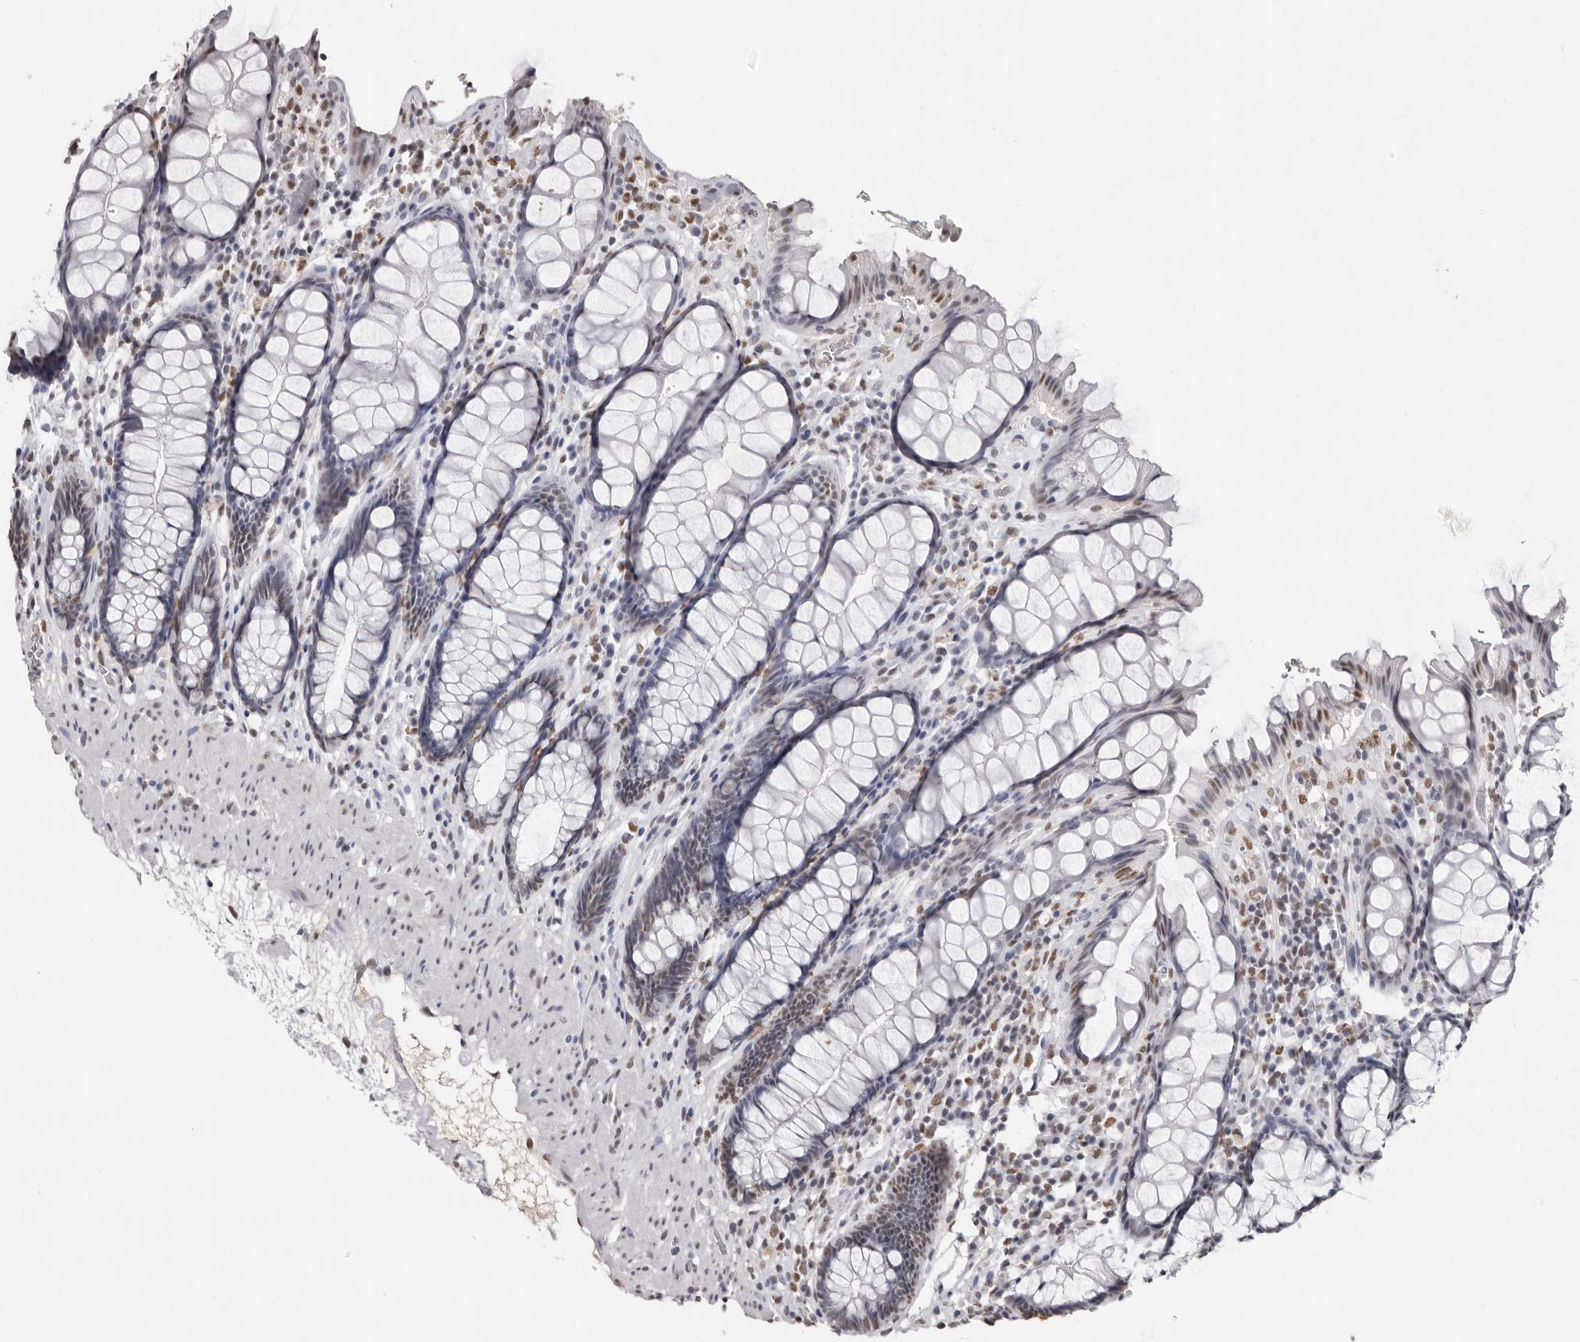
{"staining": {"intensity": "moderate", "quantity": "25%-75%", "location": "nuclear"}, "tissue": "rectum", "cell_type": "Glandular cells", "image_type": "normal", "snomed": [{"axis": "morphology", "description": "Normal tissue, NOS"}, {"axis": "topography", "description": "Rectum"}], "caption": "The immunohistochemical stain shows moderate nuclear positivity in glandular cells of benign rectum. The staining is performed using DAB (3,3'-diaminobenzidine) brown chromogen to label protein expression. The nuclei are counter-stained blue using hematoxylin.", "gene": "SCAF4", "patient": {"sex": "male", "age": 64}}